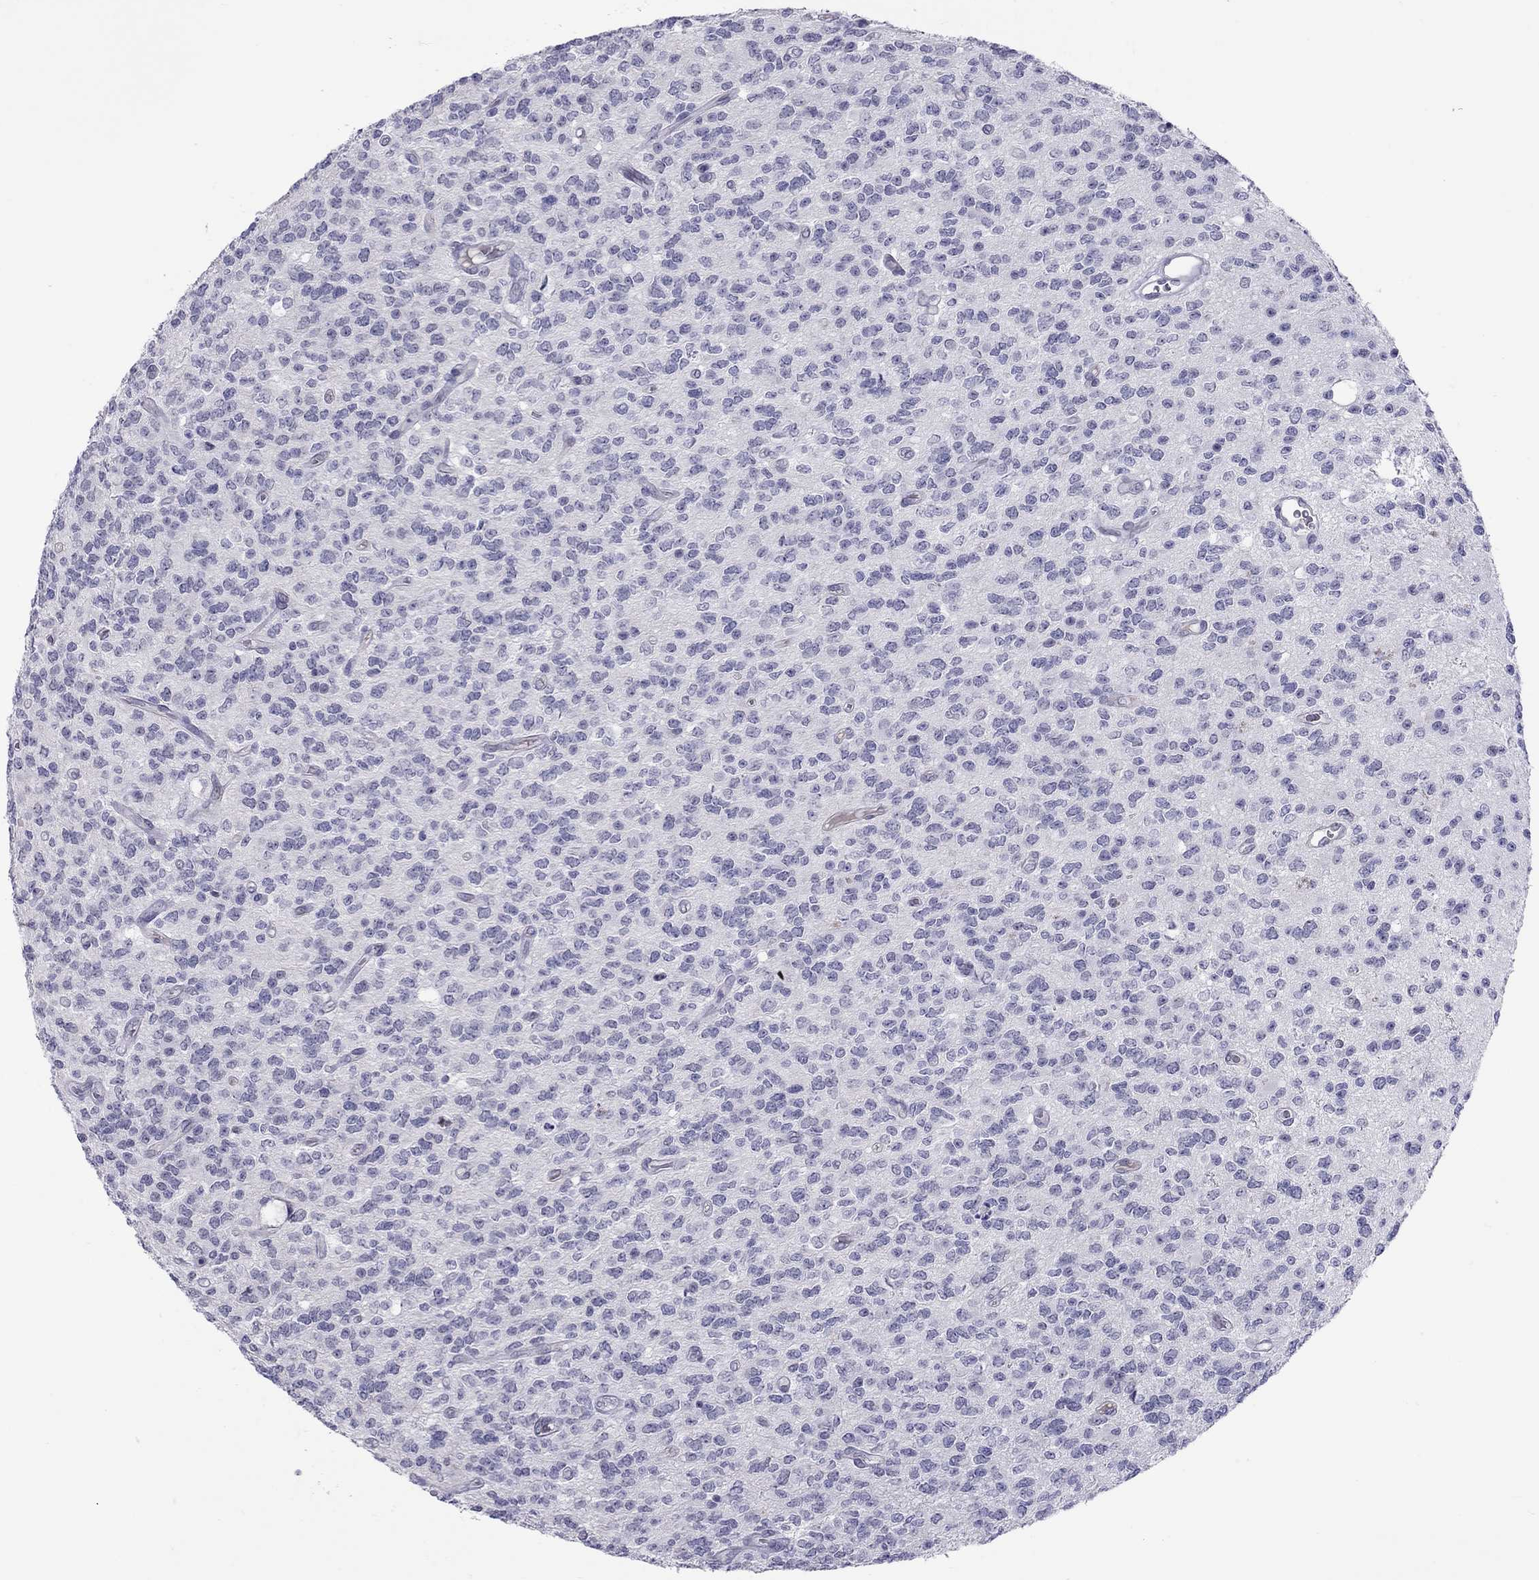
{"staining": {"intensity": "negative", "quantity": "none", "location": "none"}, "tissue": "glioma", "cell_type": "Tumor cells", "image_type": "cancer", "snomed": [{"axis": "morphology", "description": "Glioma, malignant, Low grade"}, {"axis": "topography", "description": "Brain"}], "caption": "Tumor cells show no significant protein expression in malignant glioma (low-grade).", "gene": "JHY", "patient": {"sex": "female", "age": 45}}